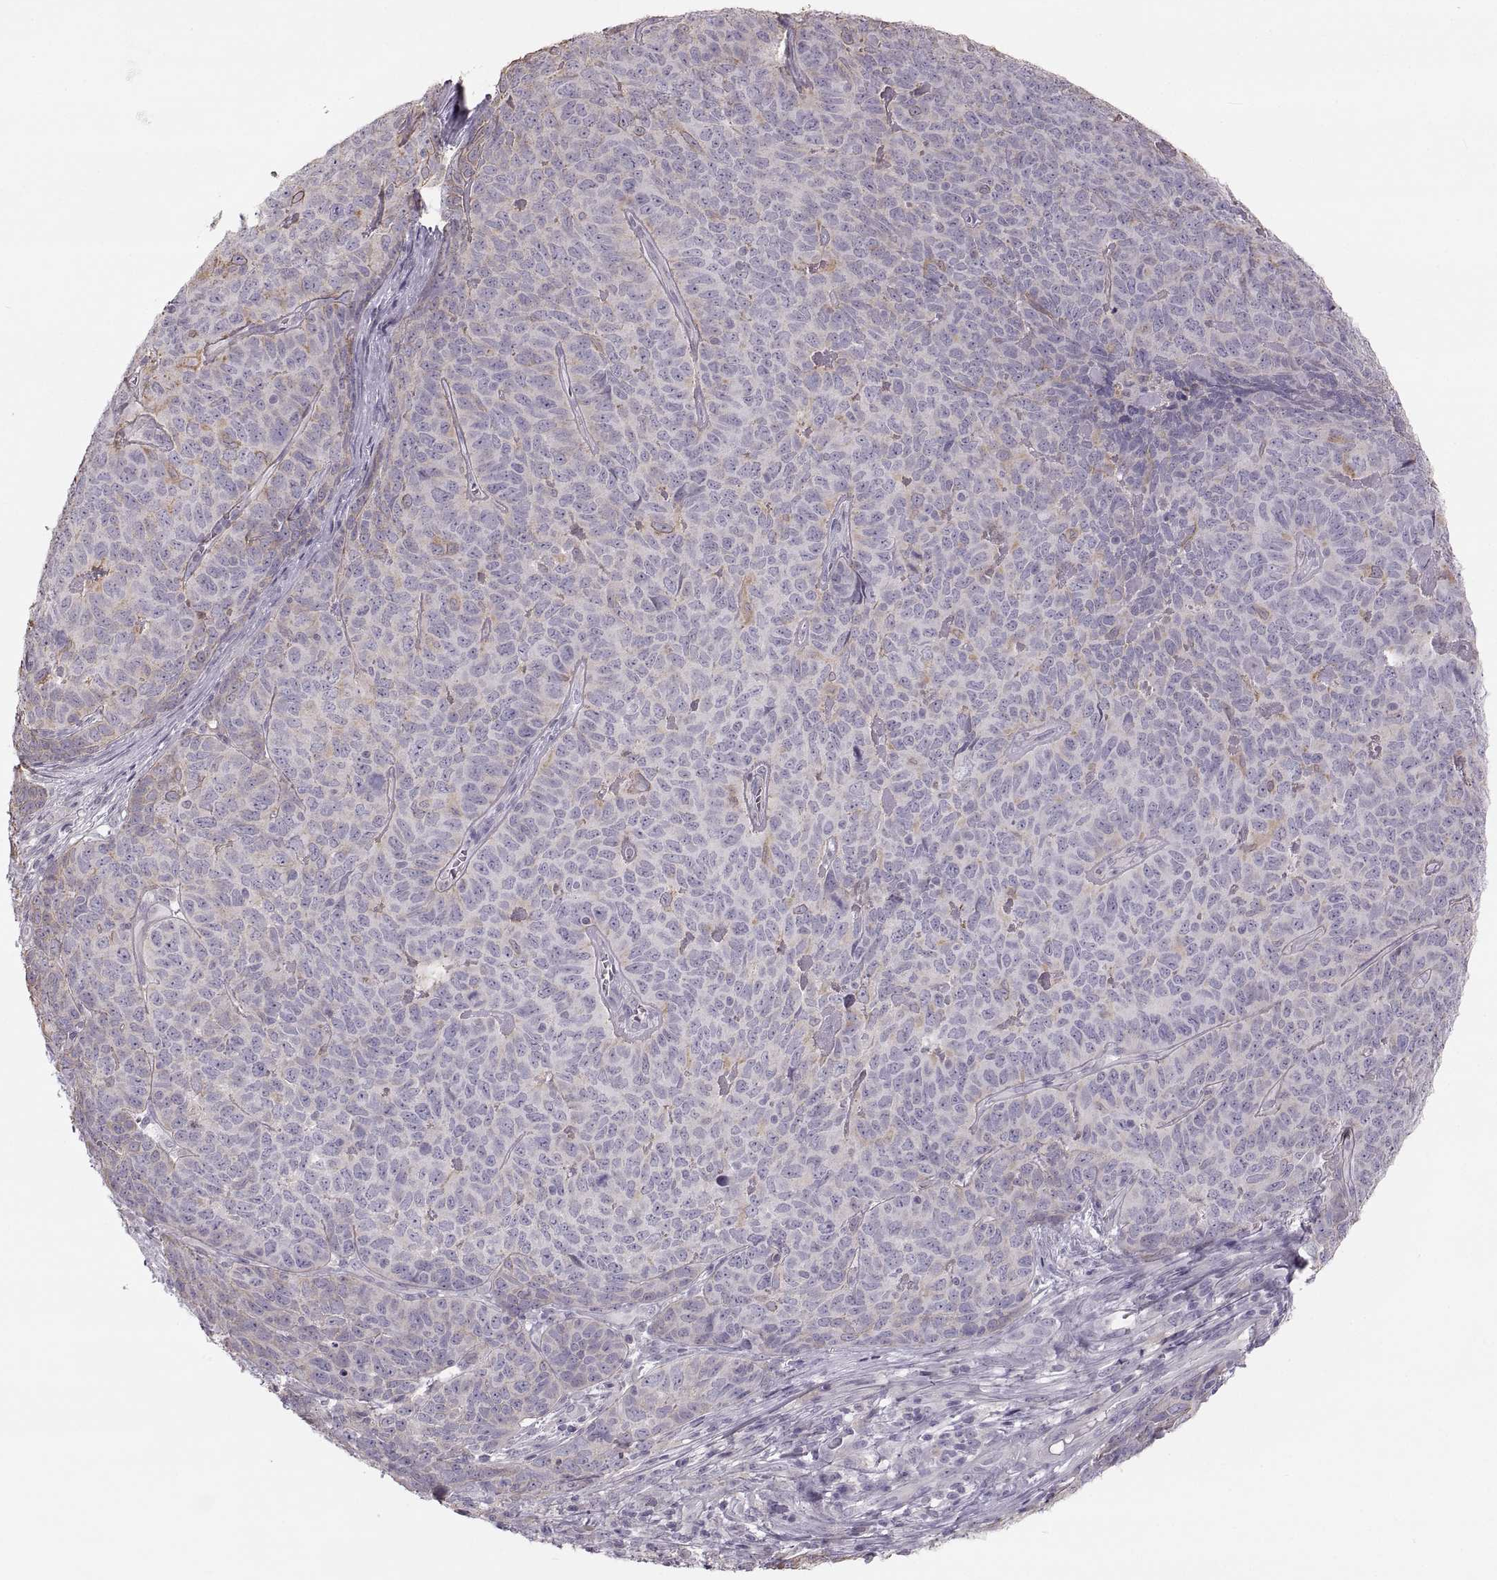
{"staining": {"intensity": "negative", "quantity": "none", "location": "none"}, "tissue": "skin cancer", "cell_type": "Tumor cells", "image_type": "cancer", "snomed": [{"axis": "morphology", "description": "Squamous cell carcinoma, NOS"}, {"axis": "topography", "description": "Skin"}, {"axis": "topography", "description": "Anal"}], "caption": "Immunohistochemistry (IHC) of skin cancer displays no expression in tumor cells. The staining is performed using DAB brown chromogen with nuclei counter-stained in using hematoxylin.", "gene": "RUNDC3A", "patient": {"sex": "female", "age": 51}}